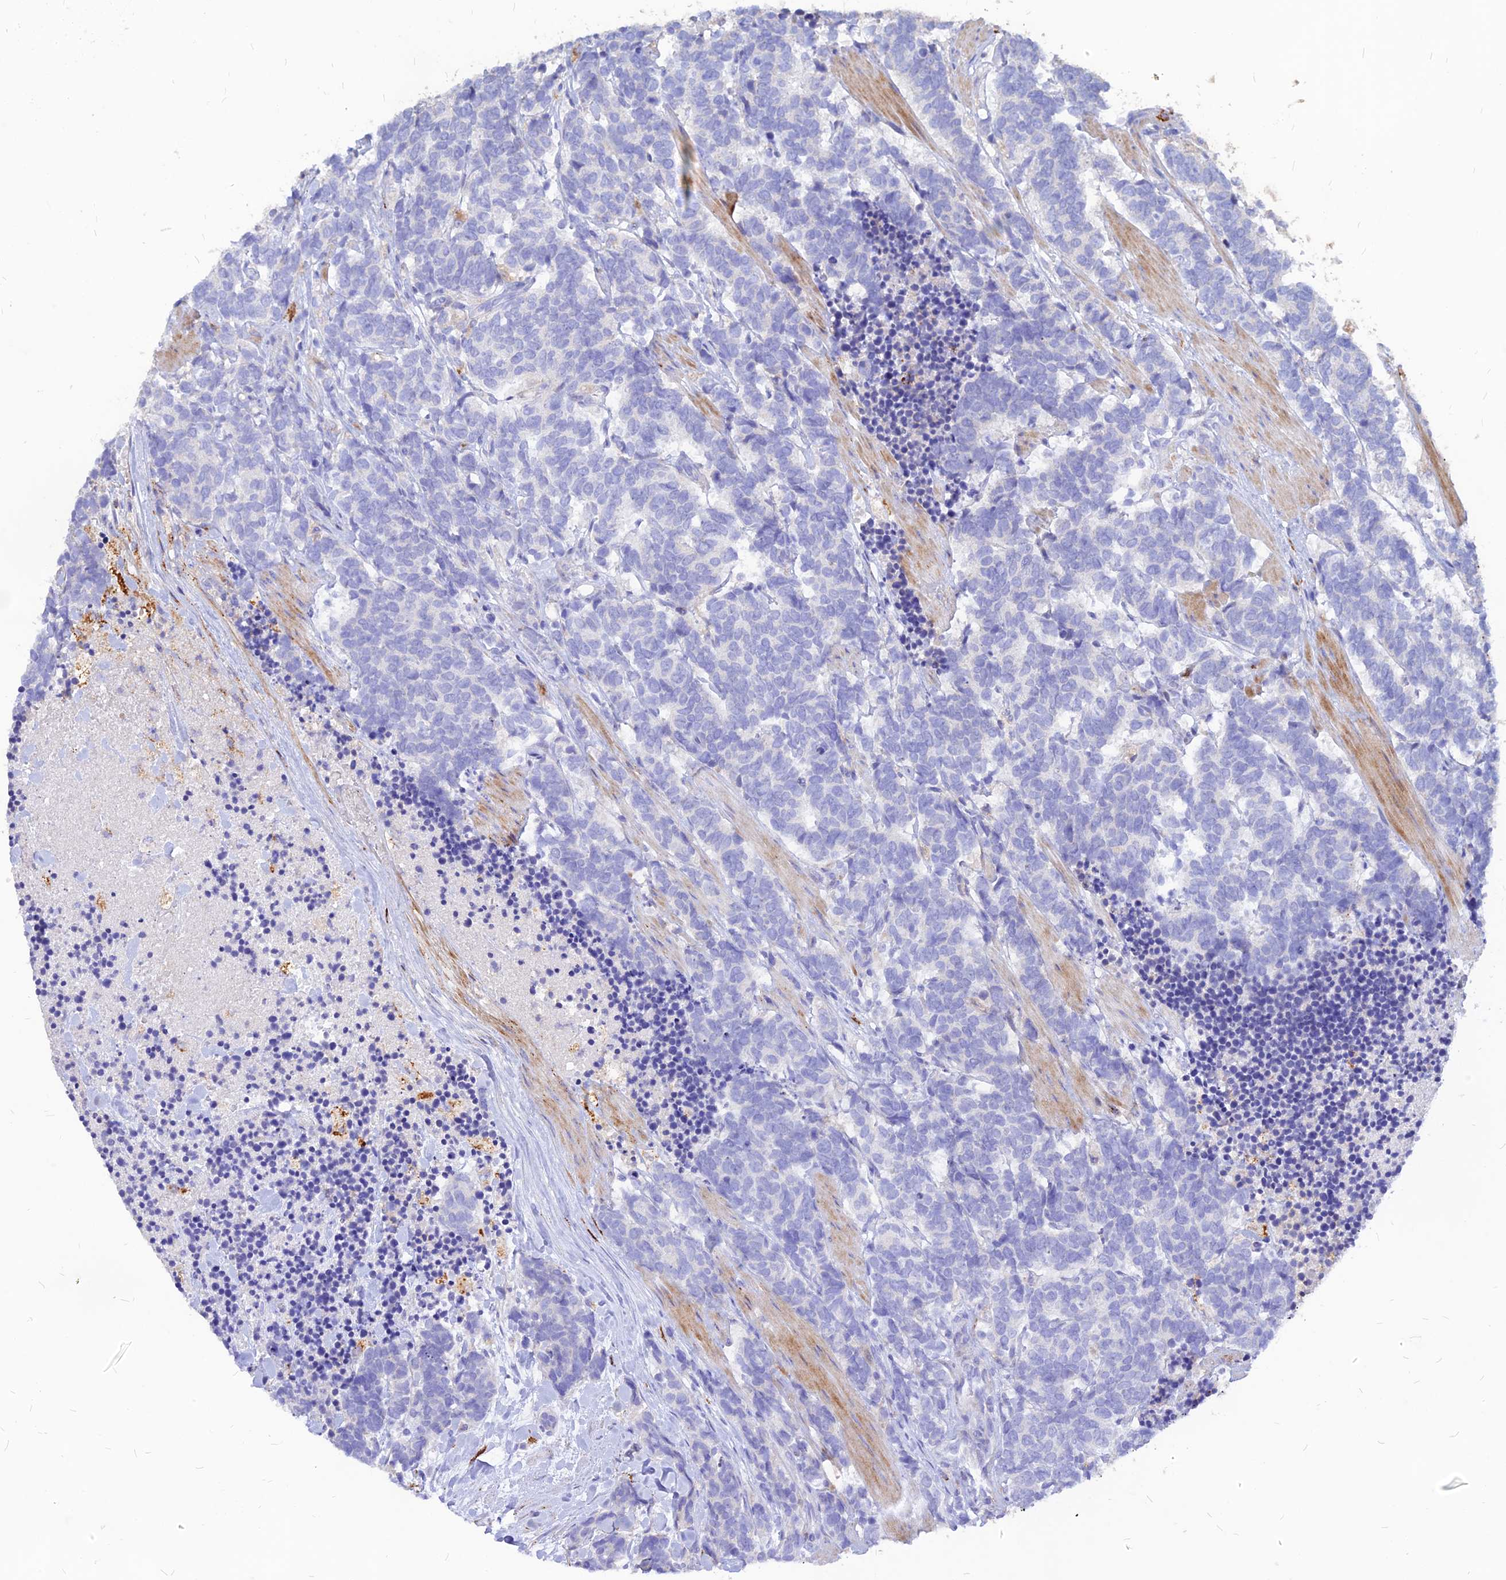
{"staining": {"intensity": "negative", "quantity": "none", "location": "none"}, "tissue": "carcinoid", "cell_type": "Tumor cells", "image_type": "cancer", "snomed": [{"axis": "morphology", "description": "Carcinoma, NOS"}, {"axis": "morphology", "description": "Carcinoid, malignant, NOS"}, {"axis": "topography", "description": "Prostate"}], "caption": "Image shows no protein expression in tumor cells of carcinoma tissue.", "gene": "RIMOC1", "patient": {"sex": "male", "age": 57}}